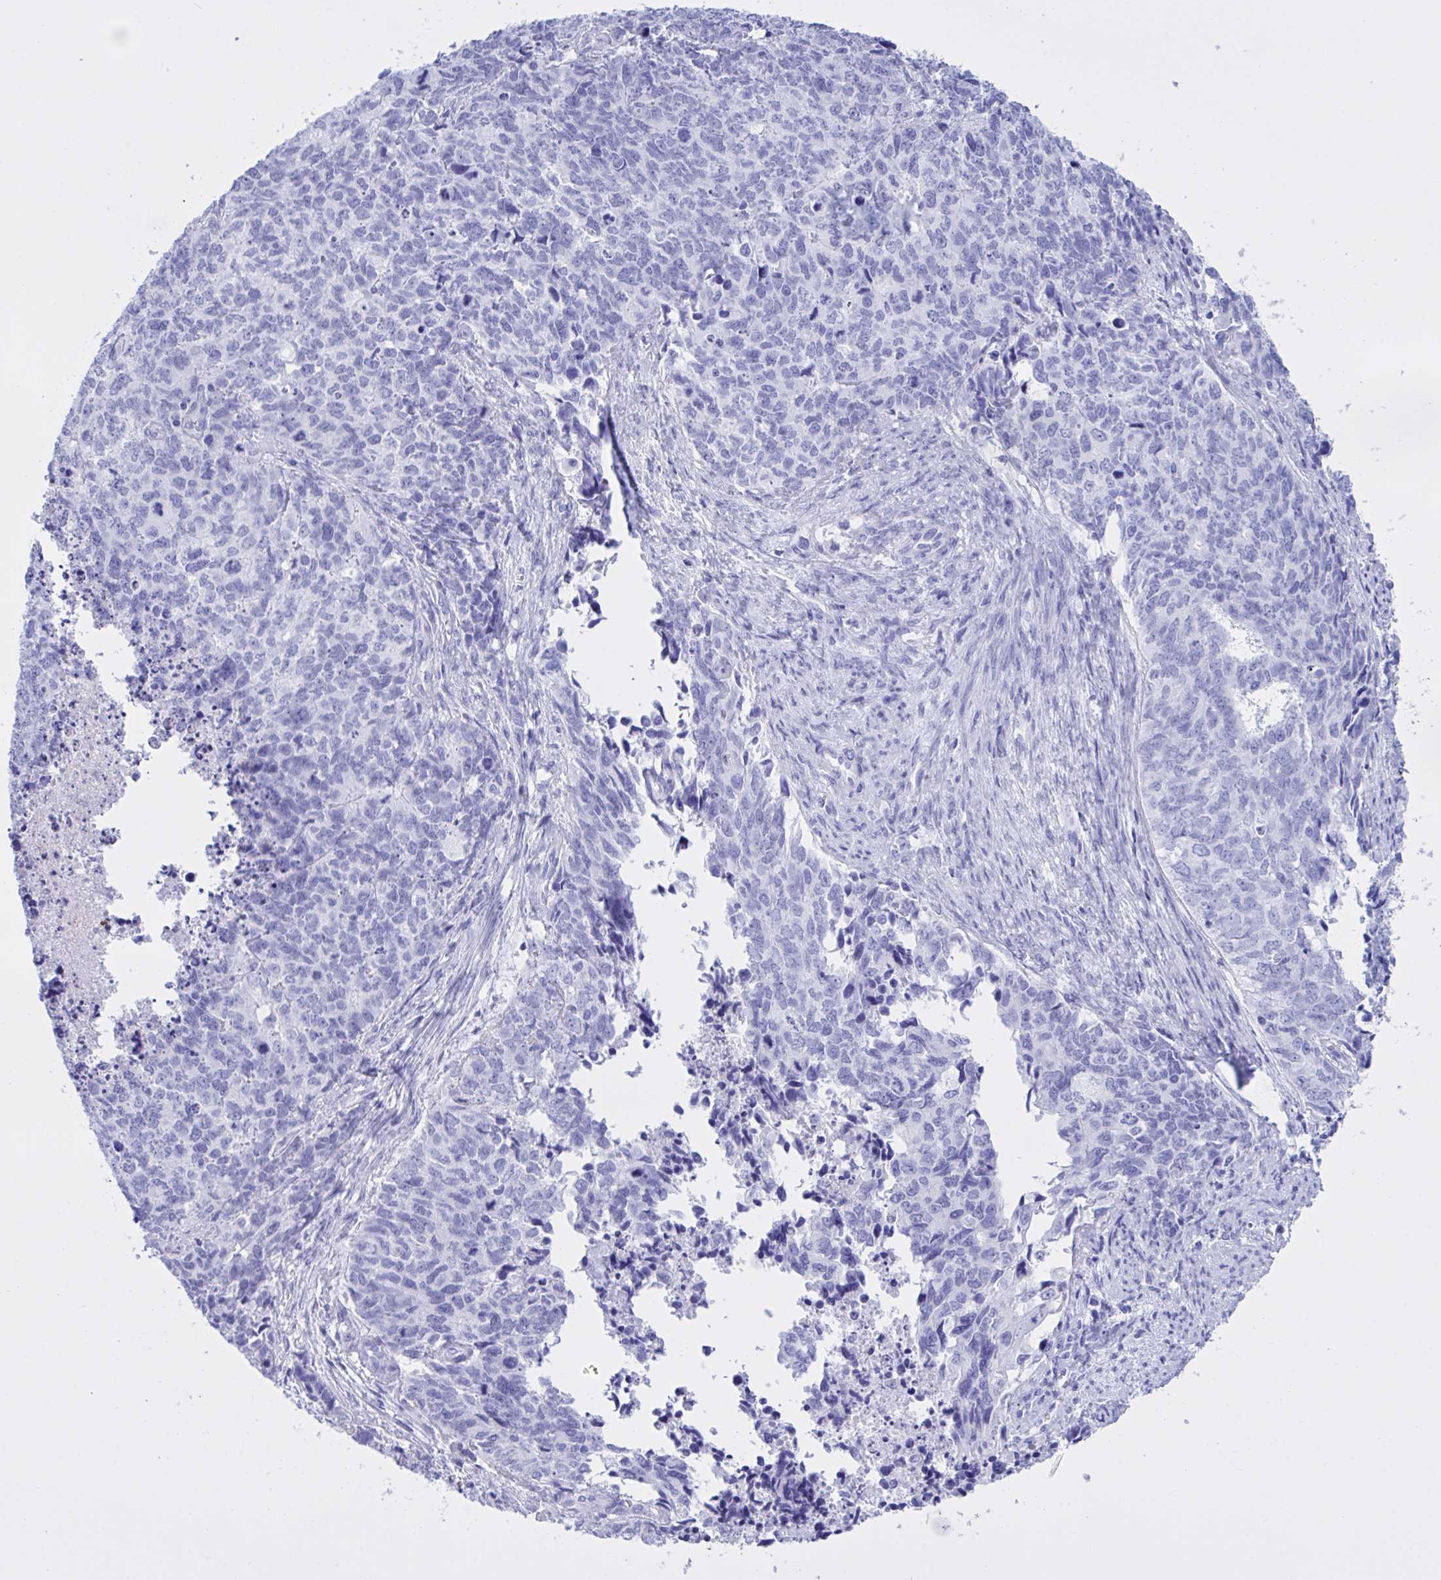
{"staining": {"intensity": "negative", "quantity": "none", "location": "none"}, "tissue": "cervical cancer", "cell_type": "Tumor cells", "image_type": "cancer", "snomed": [{"axis": "morphology", "description": "Adenocarcinoma, NOS"}, {"axis": "topography", "description": "Cervix"}], "caption": "This is an IHC image of human cervical cancer. There is no staining in tumor cells.", "gene": "BEX5", "patient": {"sex": "female", "age": 63}}